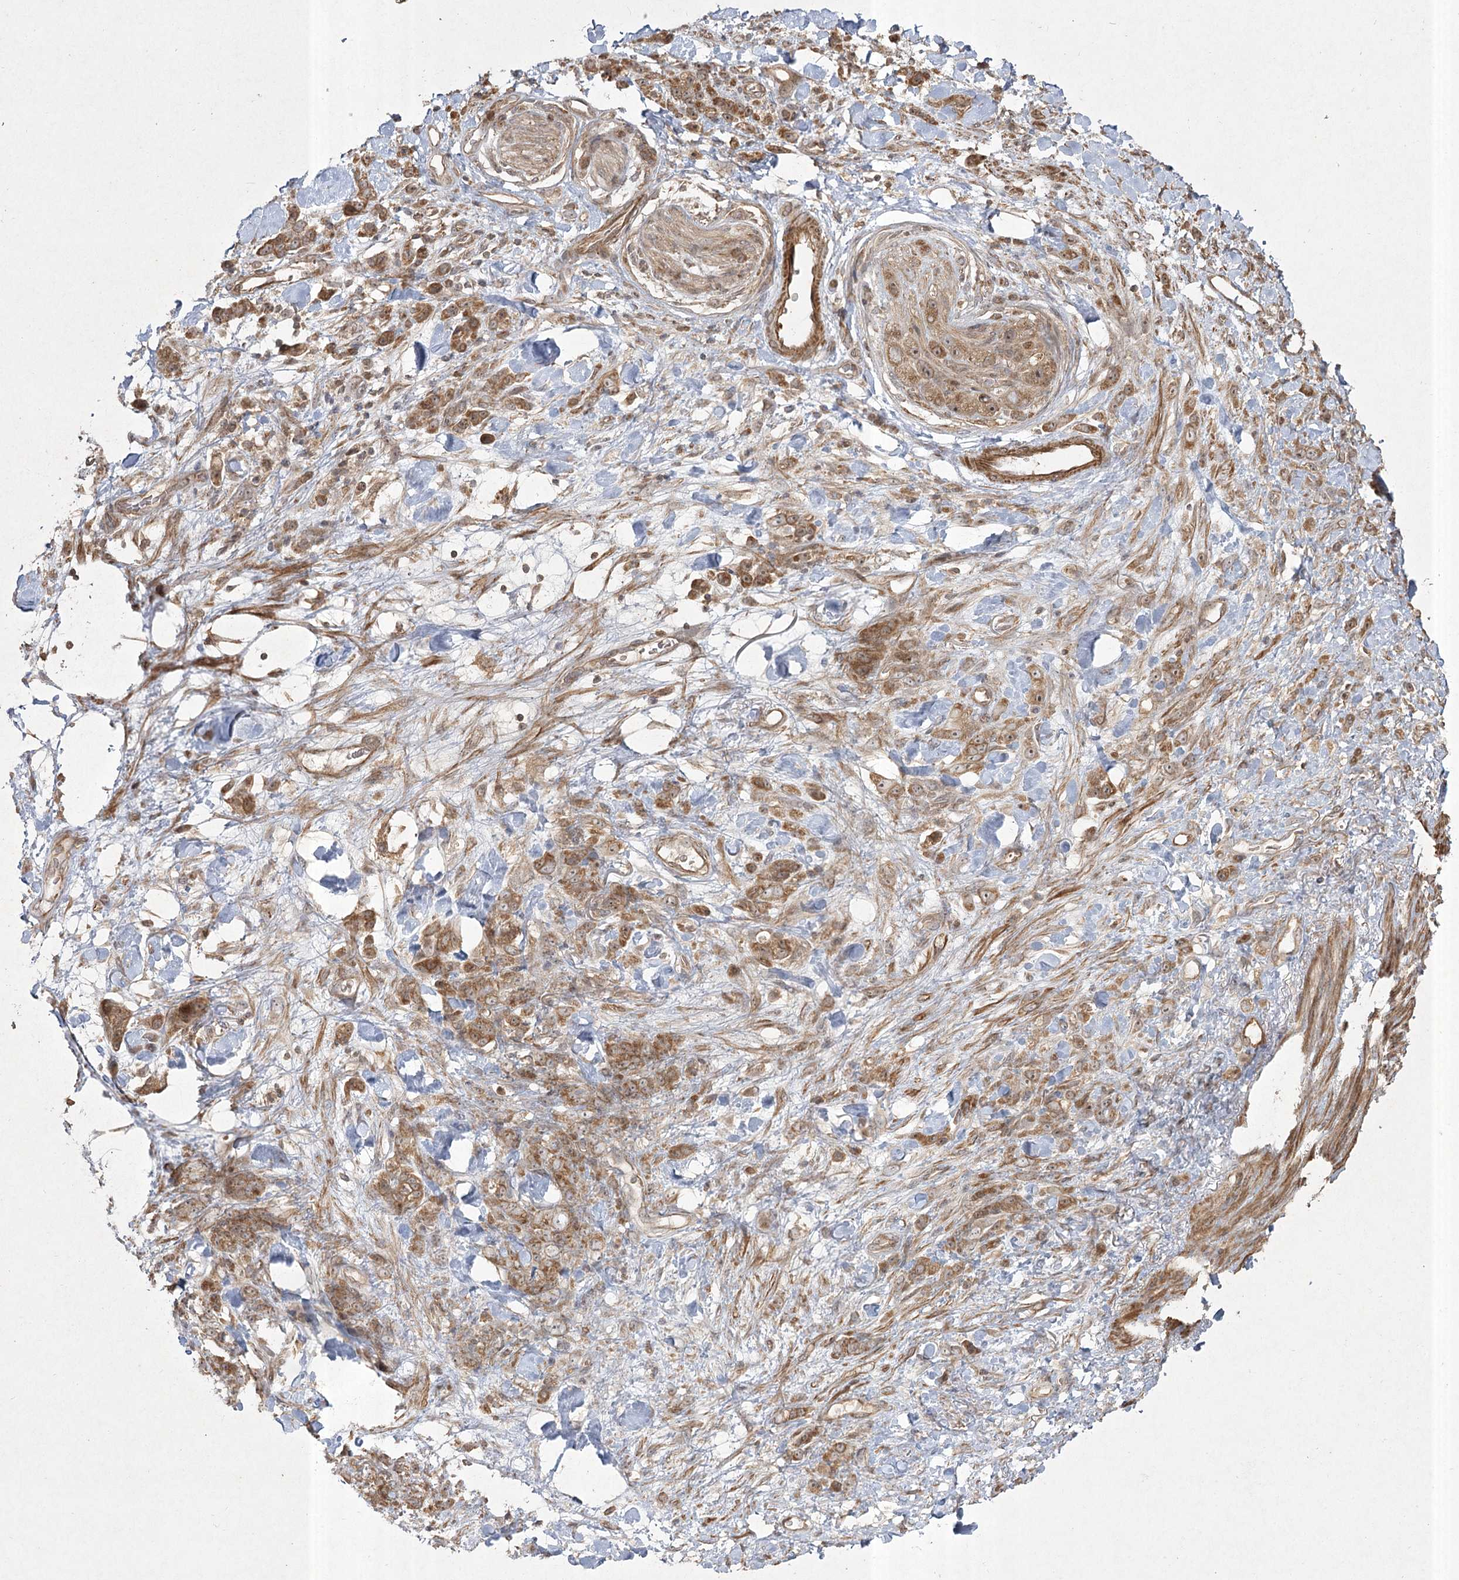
{"staining": {"intensity": "moderate", "quantity": ">75%", "location": "cytoplasmic/membranous,nuclear"}, "tissue": "stomach cancer", "cell_type": "Tumor cells", "image_type": "cancer", "snomed": [{"axis": "morphology", "description": "Normal tissue, NOS"}, {"axis": "morphology", "description": "Adenocarcinoma, NOS"}, {"axis": "topography", "description": "Stomach"}], "caption": "Protein analysis of stomach cancer (adenocarcinoma) tissue exhibits moderate cytoplasmic/membranous and nuclear positivity in about >75% of tumor cells.", "gene": "CPLANE1", "patient": {"sex": "male", "age": 82}}